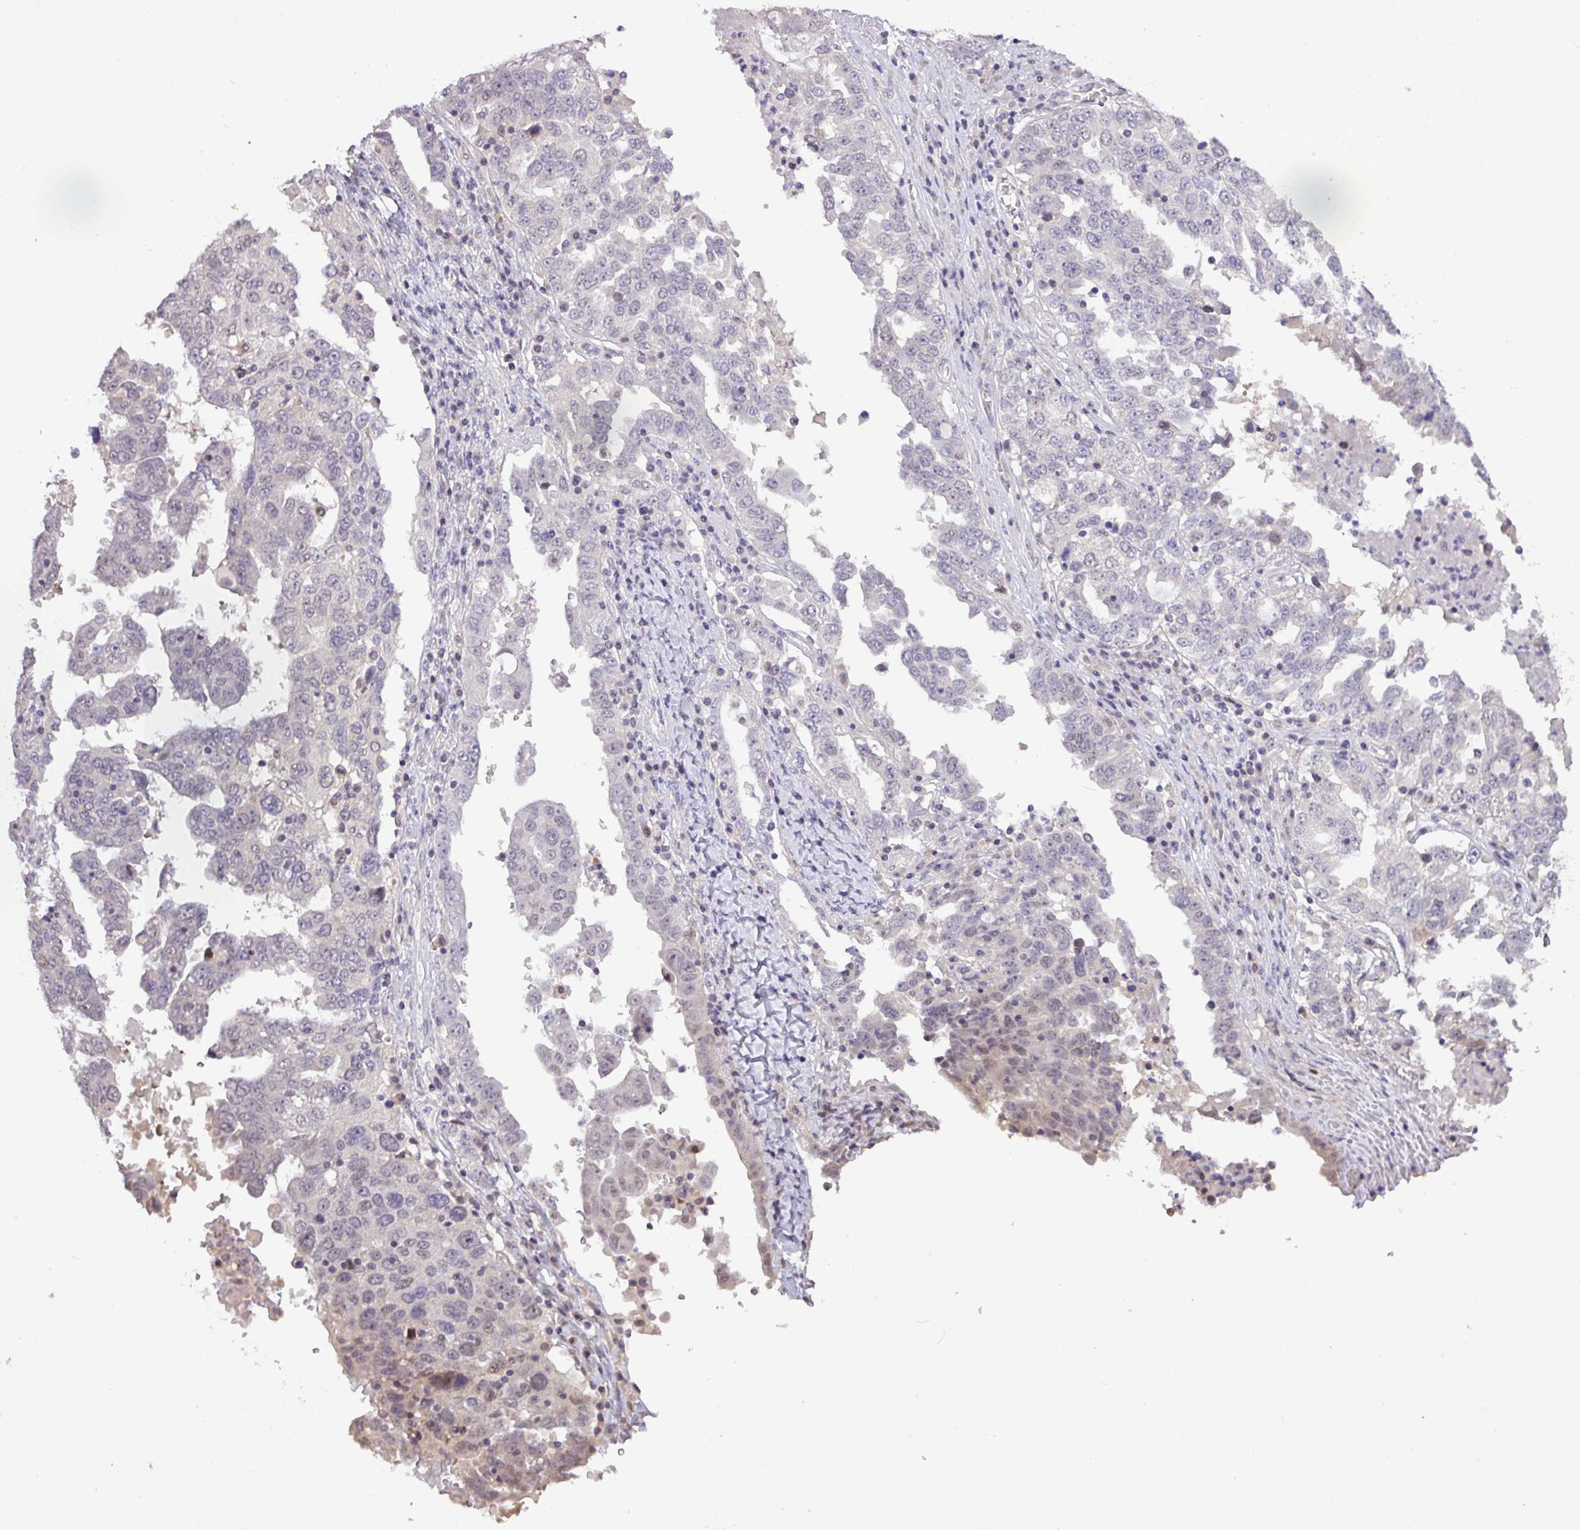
{"staining": {"intensity": "weak", "quantity": "<25%", "location": "nuclear"}, "tissue": "ovarian cancer", "cell_type": "Tumor cells", "image_type": "cancer", "snomed": [{"axis": "morphology", "description": "Carcinoma, endometroid"}, {"axis": "topography", "description": "Ovary"}], "caption": "Ovarian endometroid carcinoma stained for a protein using immunohistochemistry (IHC) demonstrates no expression tumor cells.", "gene": "RIPPLY1", "patient": {"sex": "female", "age": 62}}